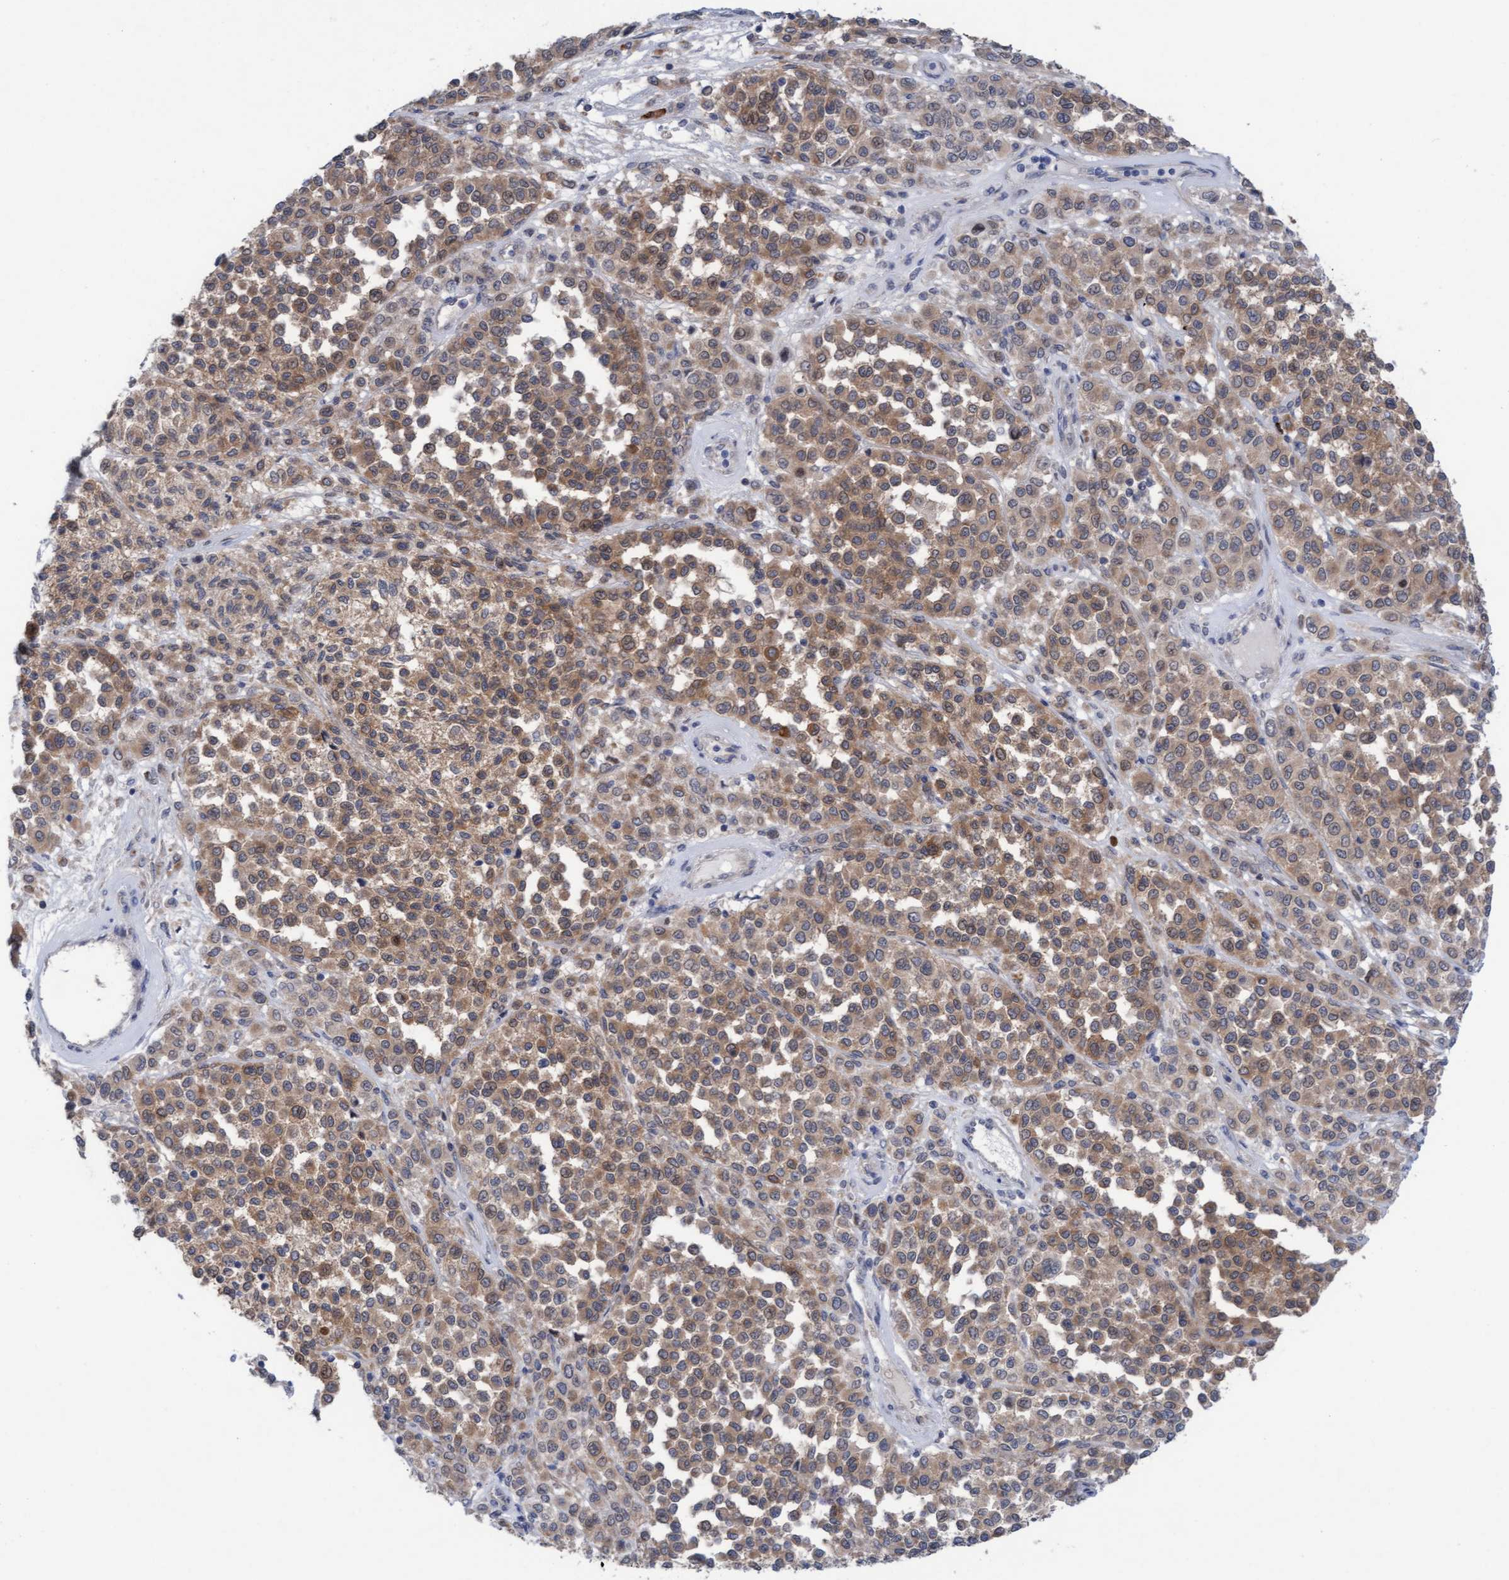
{"staining": {"intensity": "moderate", "quantity": ">75%", "location": "cytoplasmic/membranous"}, "tissue": "melanoma", "cell_type": "Tumor cells", "image_type": "cancer", "snomed": [{"axis": "morphology", "description": "Malignant melanoma, Metastatic site"}, {"axis": "topography", "description": "Pancreas"}], "caption": "Moderate cytoplasmic/membranous protein expression is identified in approximately >75% of tumor cells in melanoma.", "gene": "PLCD1", "patient": {"sex": "female", "age": 30}}